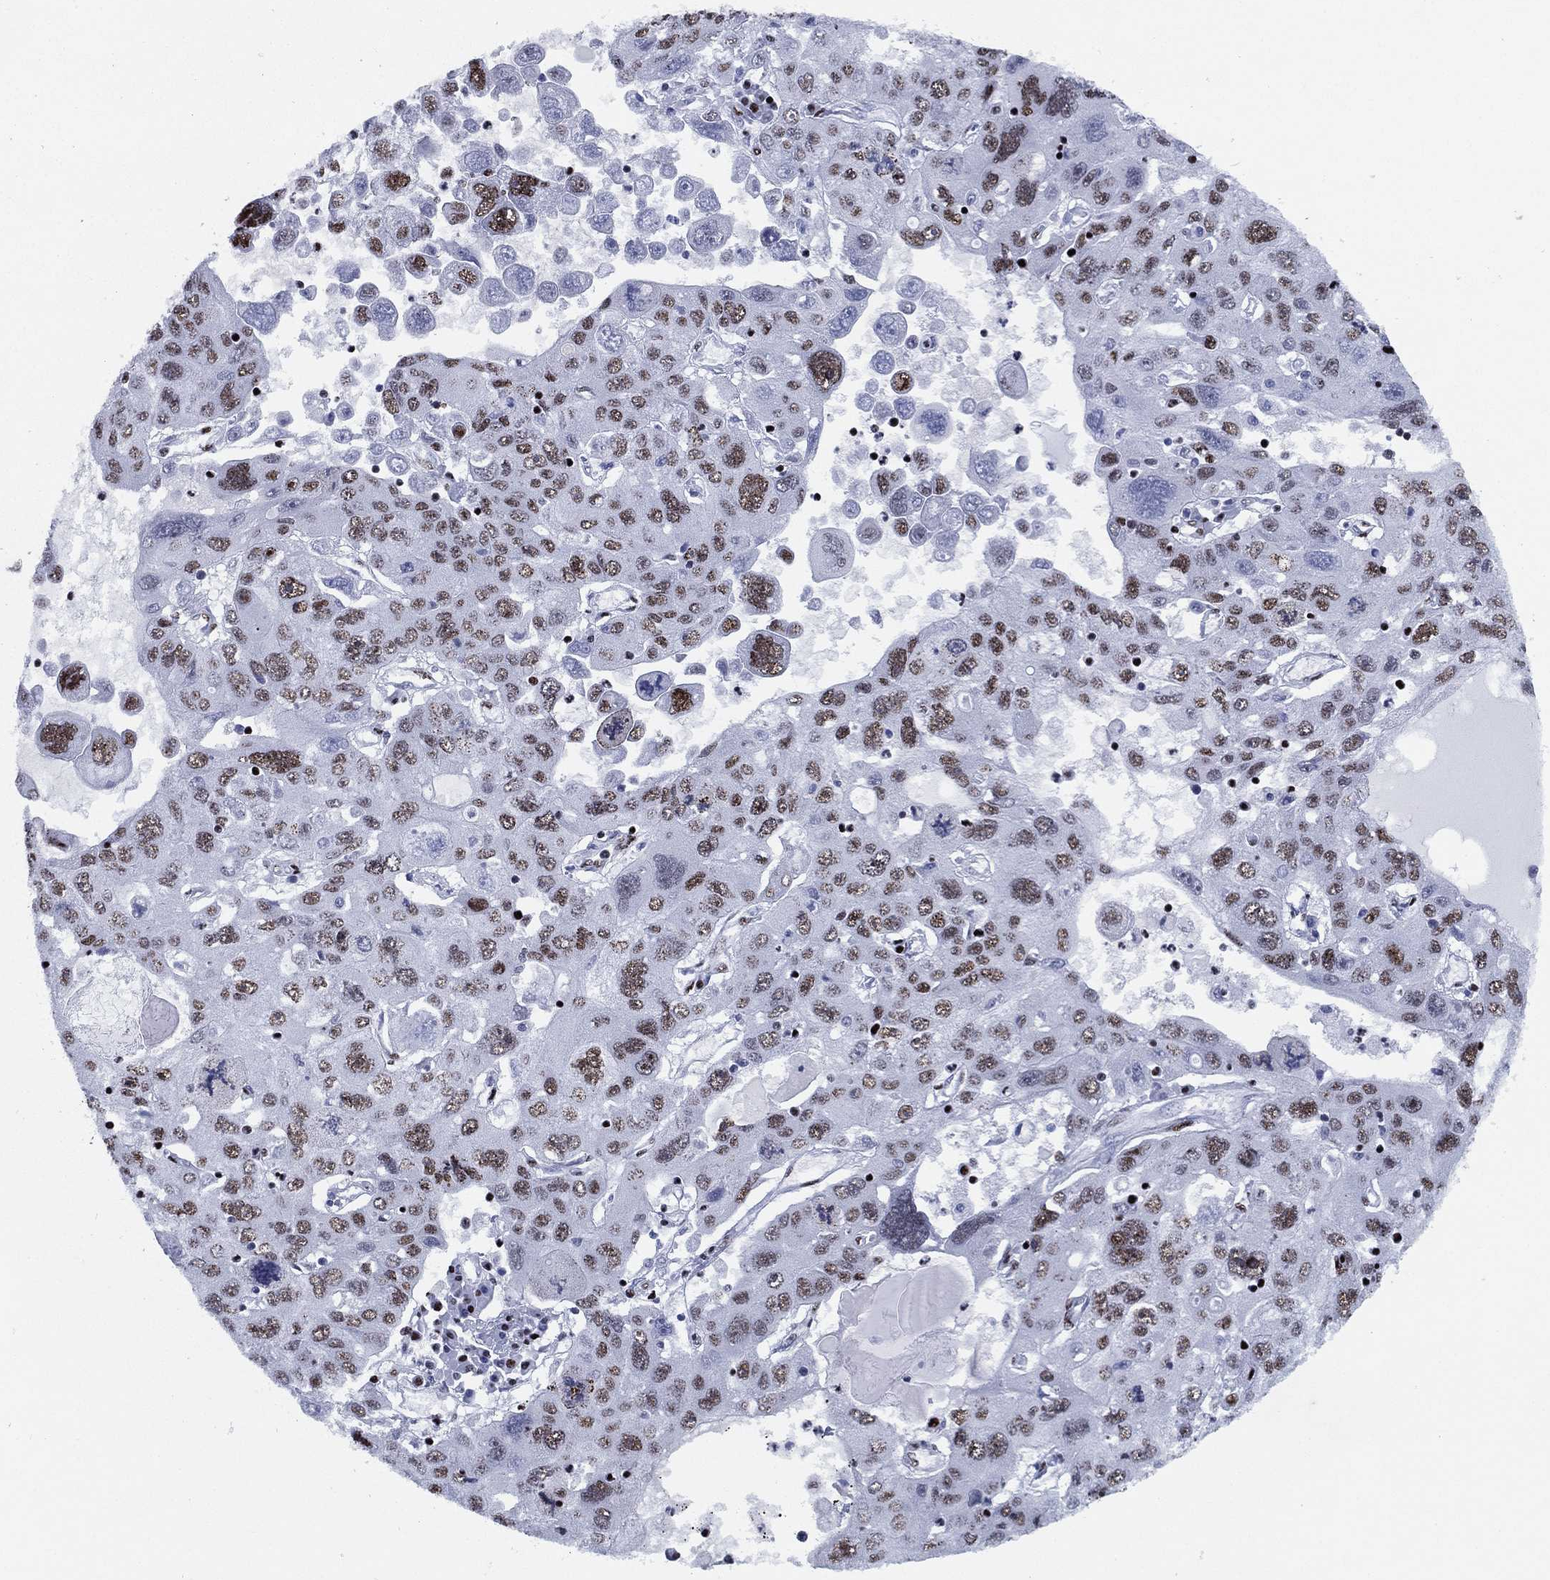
{"staining": {"intensity": "moderate", "quantity": "25%-75%", "location": "nuclear"}, "tissue": "stomach cancer", "cell_type": "Tumor cells", "image_type": "cancer", "snomed": [{"axis": "morphology", "description": "Adenocarcinoma, NOS"}, {"axis": "topography", "description": "Stomach"}], "caption": "The micrograph reveals staining of stomach cancer, revealing moderate nuclear protein positivity (brown color) within tumor cells.", "gene": "CYB561D2", "patient": {"sex": "male", "age": 56}}